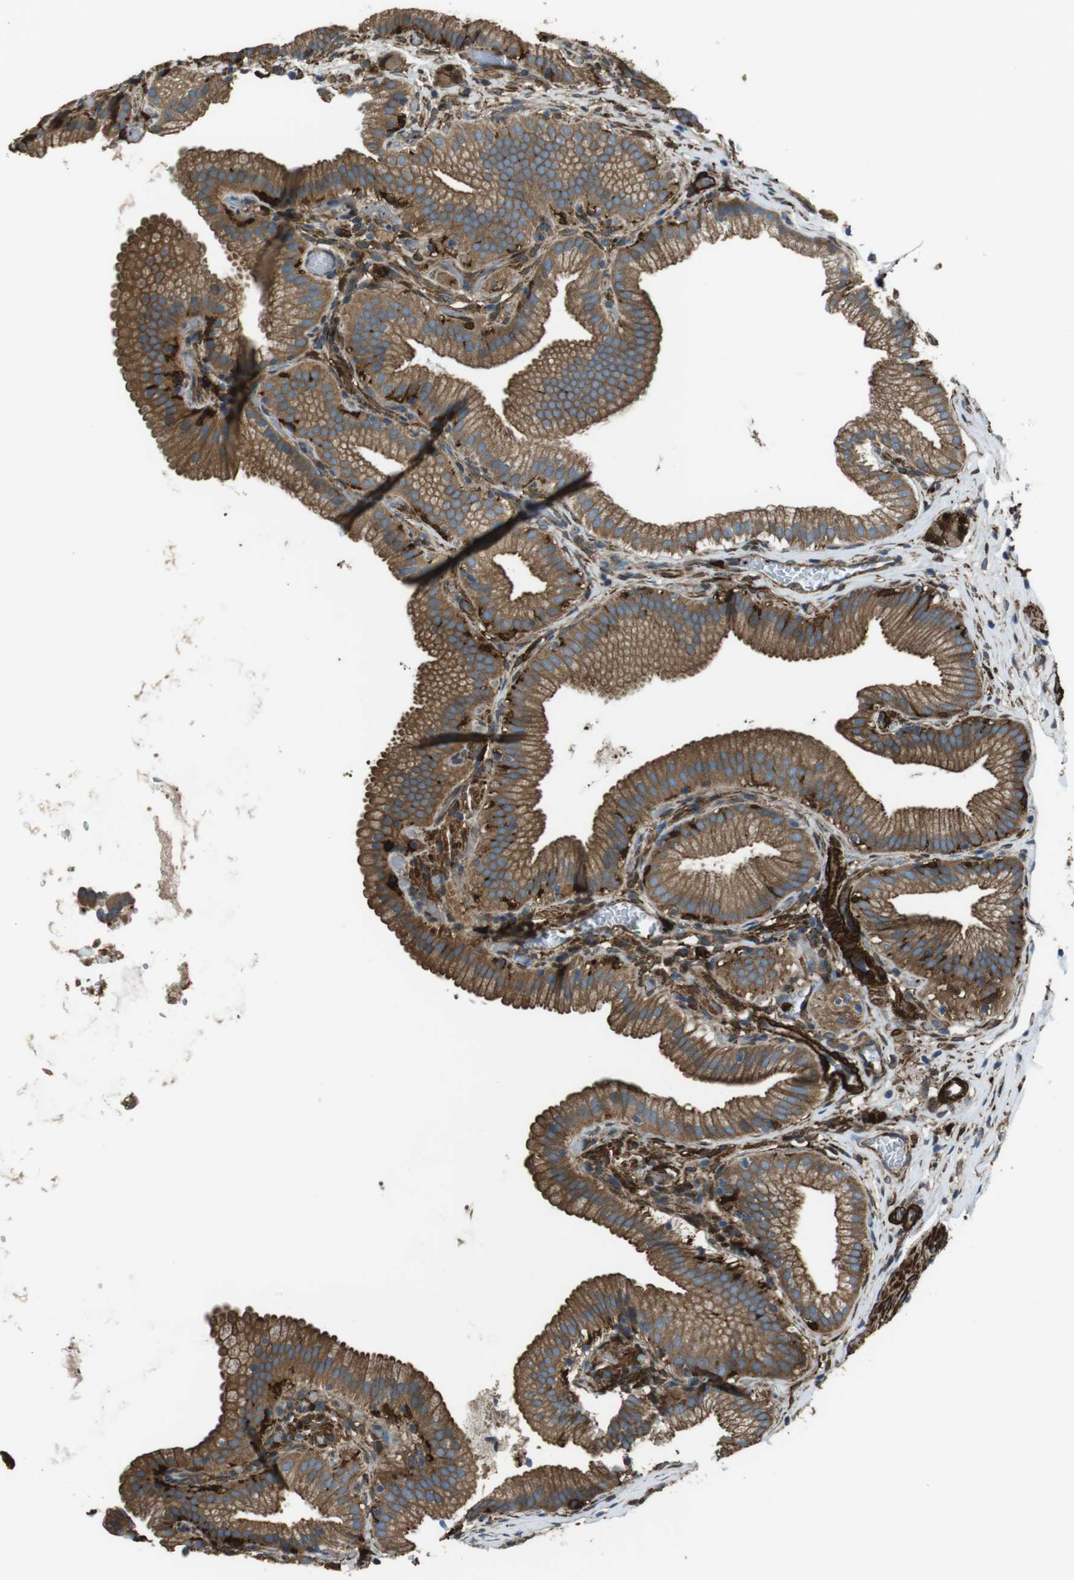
{"staining": {"intensity": "moderate", "quantity": ">75%", "location": "cytoplasmic/membranous"}, "tissue": "gallbladder", "cell_type": "Glandular cells", "image_type": "normal", "snomed": [{"axis": "morphology", "description": "Normal tissue, NOS"}, {"axis": "topography", "description": "Gallbladder"}], "caption": "DAB immunohistochemical staining of benign human gallbladder reveals moderate cytoplasmic/membranous protein staining in about >75% of glandular cells. (Stains: DAB (3,3'-diaminobenzidine) in brown, nuclei in blue, Microscopy: brightfield microscopy at high magnification).", "gene": "SFT2D1", "patient": {"sex": "male", "age": 54}}